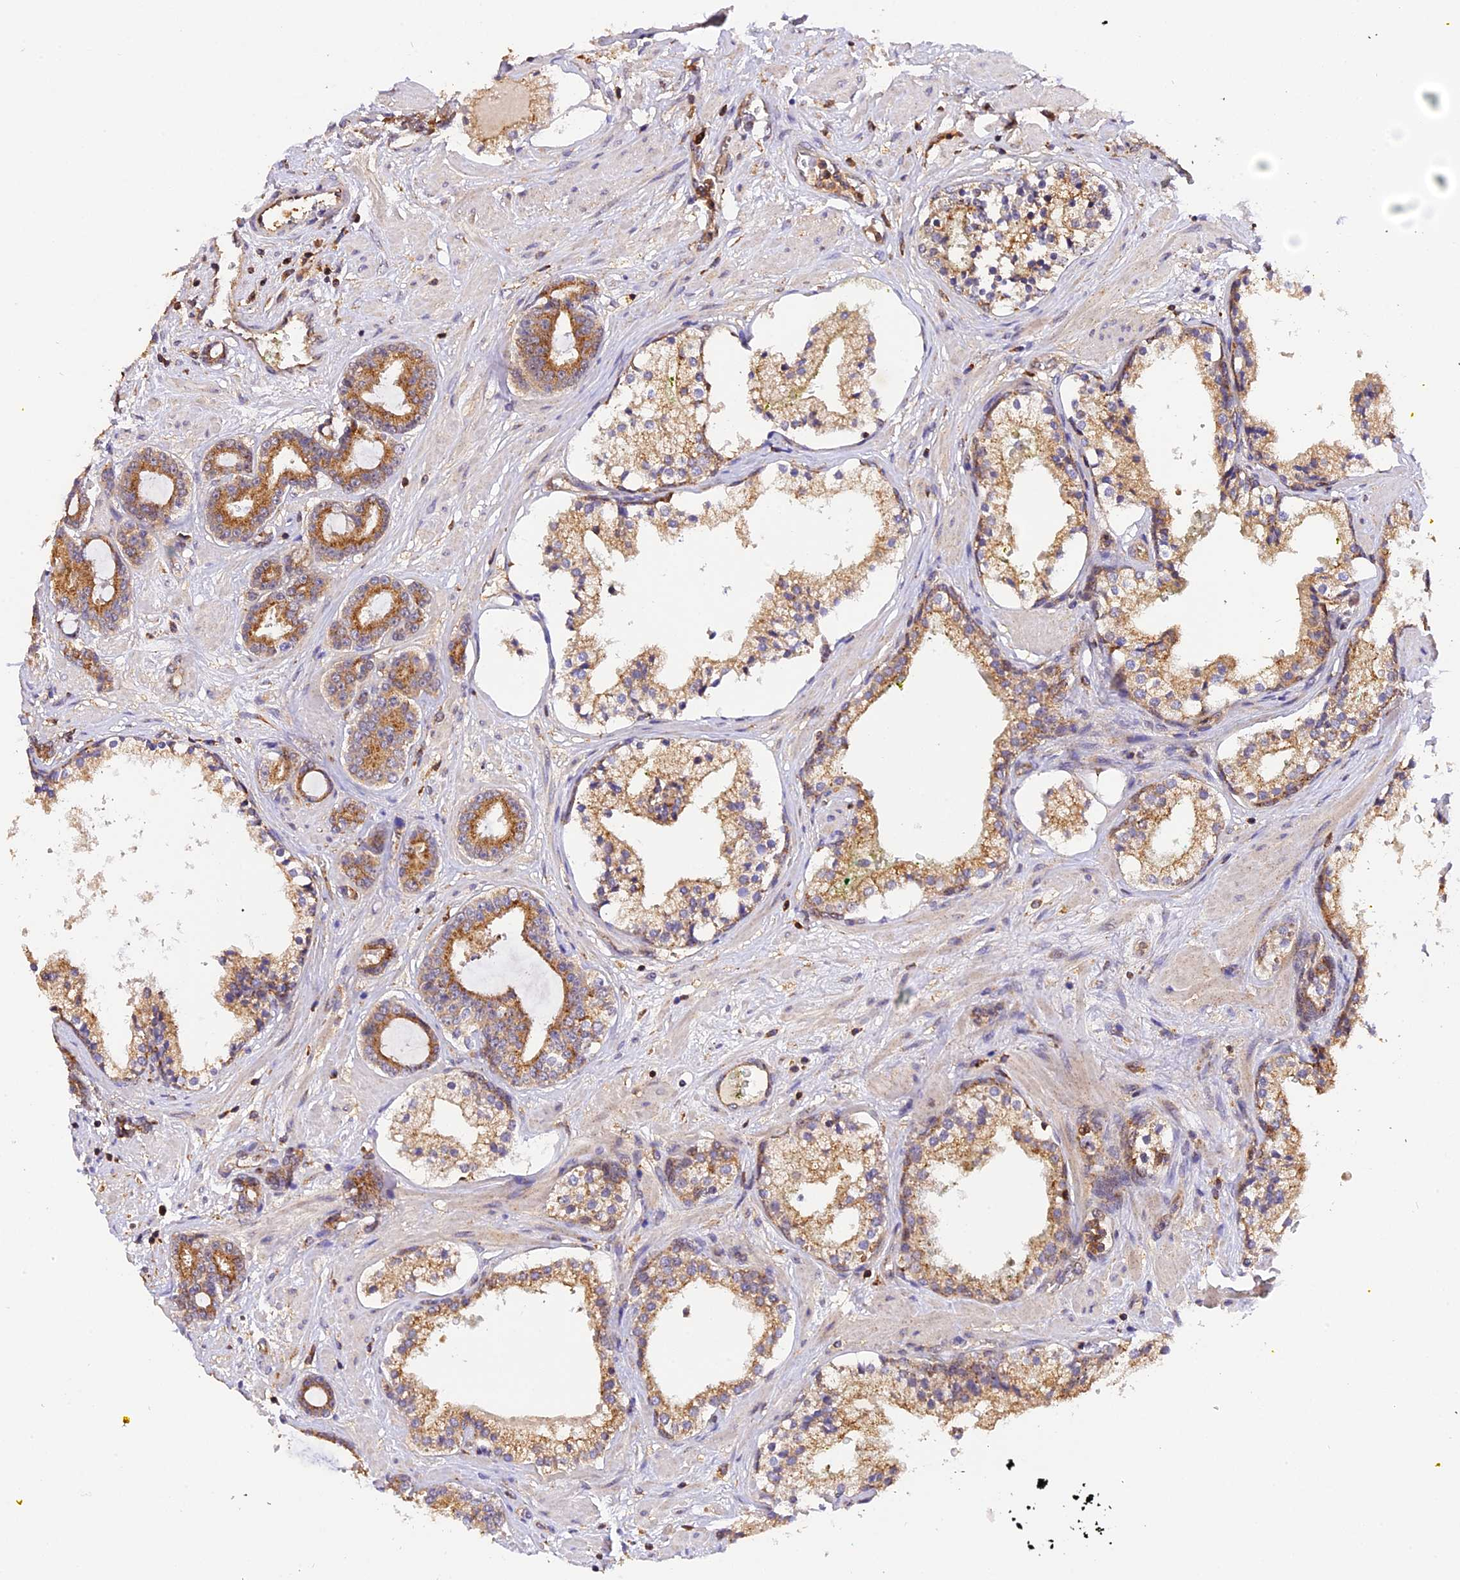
{"staining": {"intensity": "moderate", "quantity": ">75%", "location": "cytoplasmic/membranous"}, "tissue": "prostate cancer", "cell_type": "Tumor cells", "image_type": "cancer", "snomed": [{"axis": "morphology", "description": "Adenocarcinoma, High grade"}, {"axis": "topography", "description": "Prostate"}], "caption": "High-magnification brightfield microscopy of adenocarcinoma (high-grade) (prostate) stained with DAB (3,3'-diaminobenzidine) (brown) and counterstained with hematoxylin (blue). tumor cells exhibit moderate cytoplasmic/membranous positivity is seen in approximately>75% of cells.", "gene": "PEX3", "patient": {"sex": "male", "age": 58}}